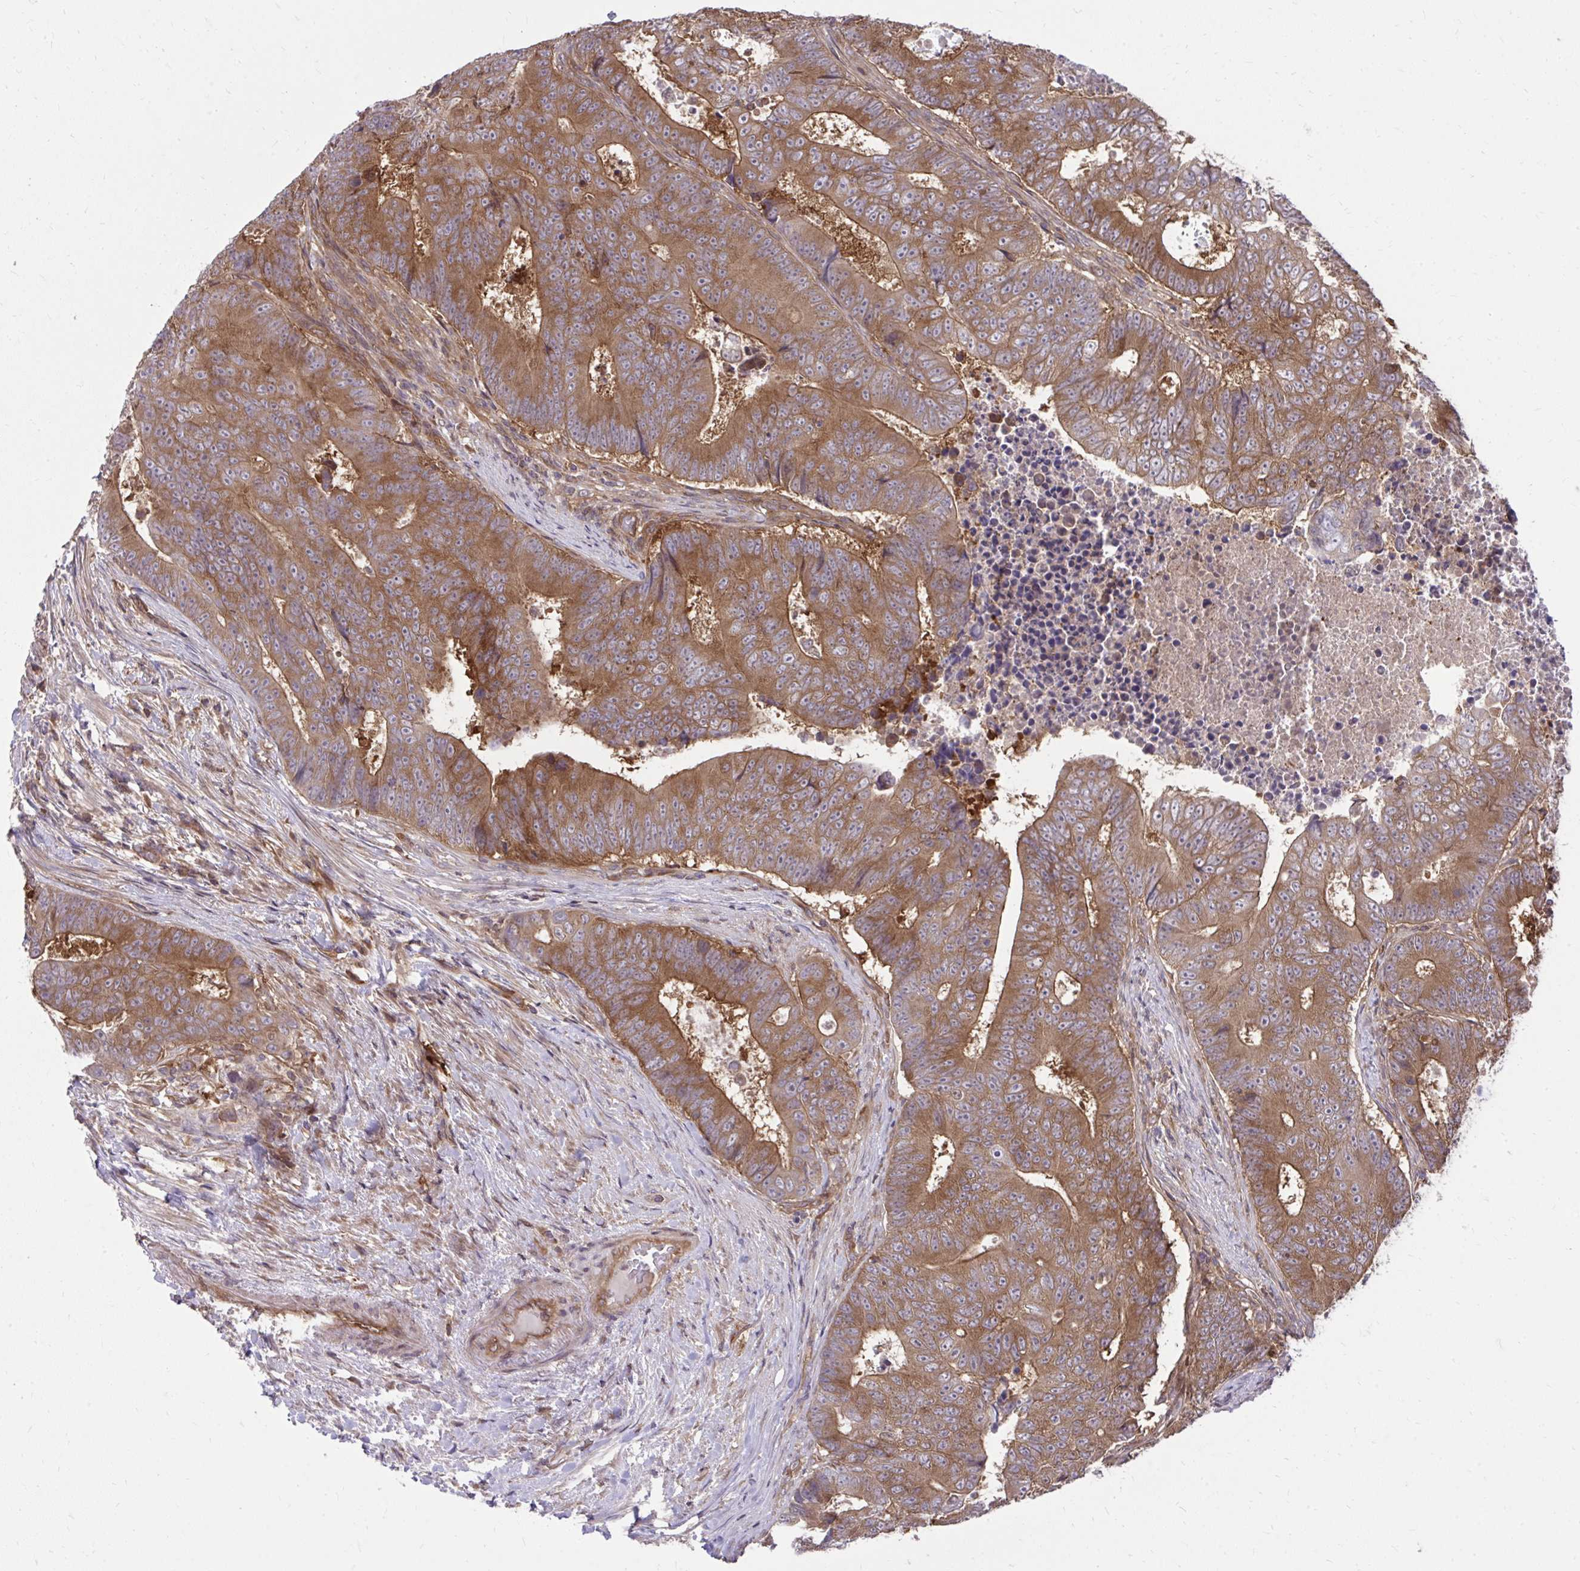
{"staining": {"intensity": "moderate", "quantity": ">75%", "location": "cytoplasmic/membranous"}, "tissue": "colorectal cancer", "cell_type": "Tumor cells", "image_type": "cancer", "snomed": [{"axis": "morphology", "description": "Adenocarcinoma, NOS"}, {"axis": "topography", "description": "Colon"}], "caption": "Tumor cells show moderate cytoplasmic/membranous positivity in about >75% of cells in colorectal cancer (adenocarcinoma).", "gene": "PPP5C", "patient": {"sex": "female", "age": 48}}